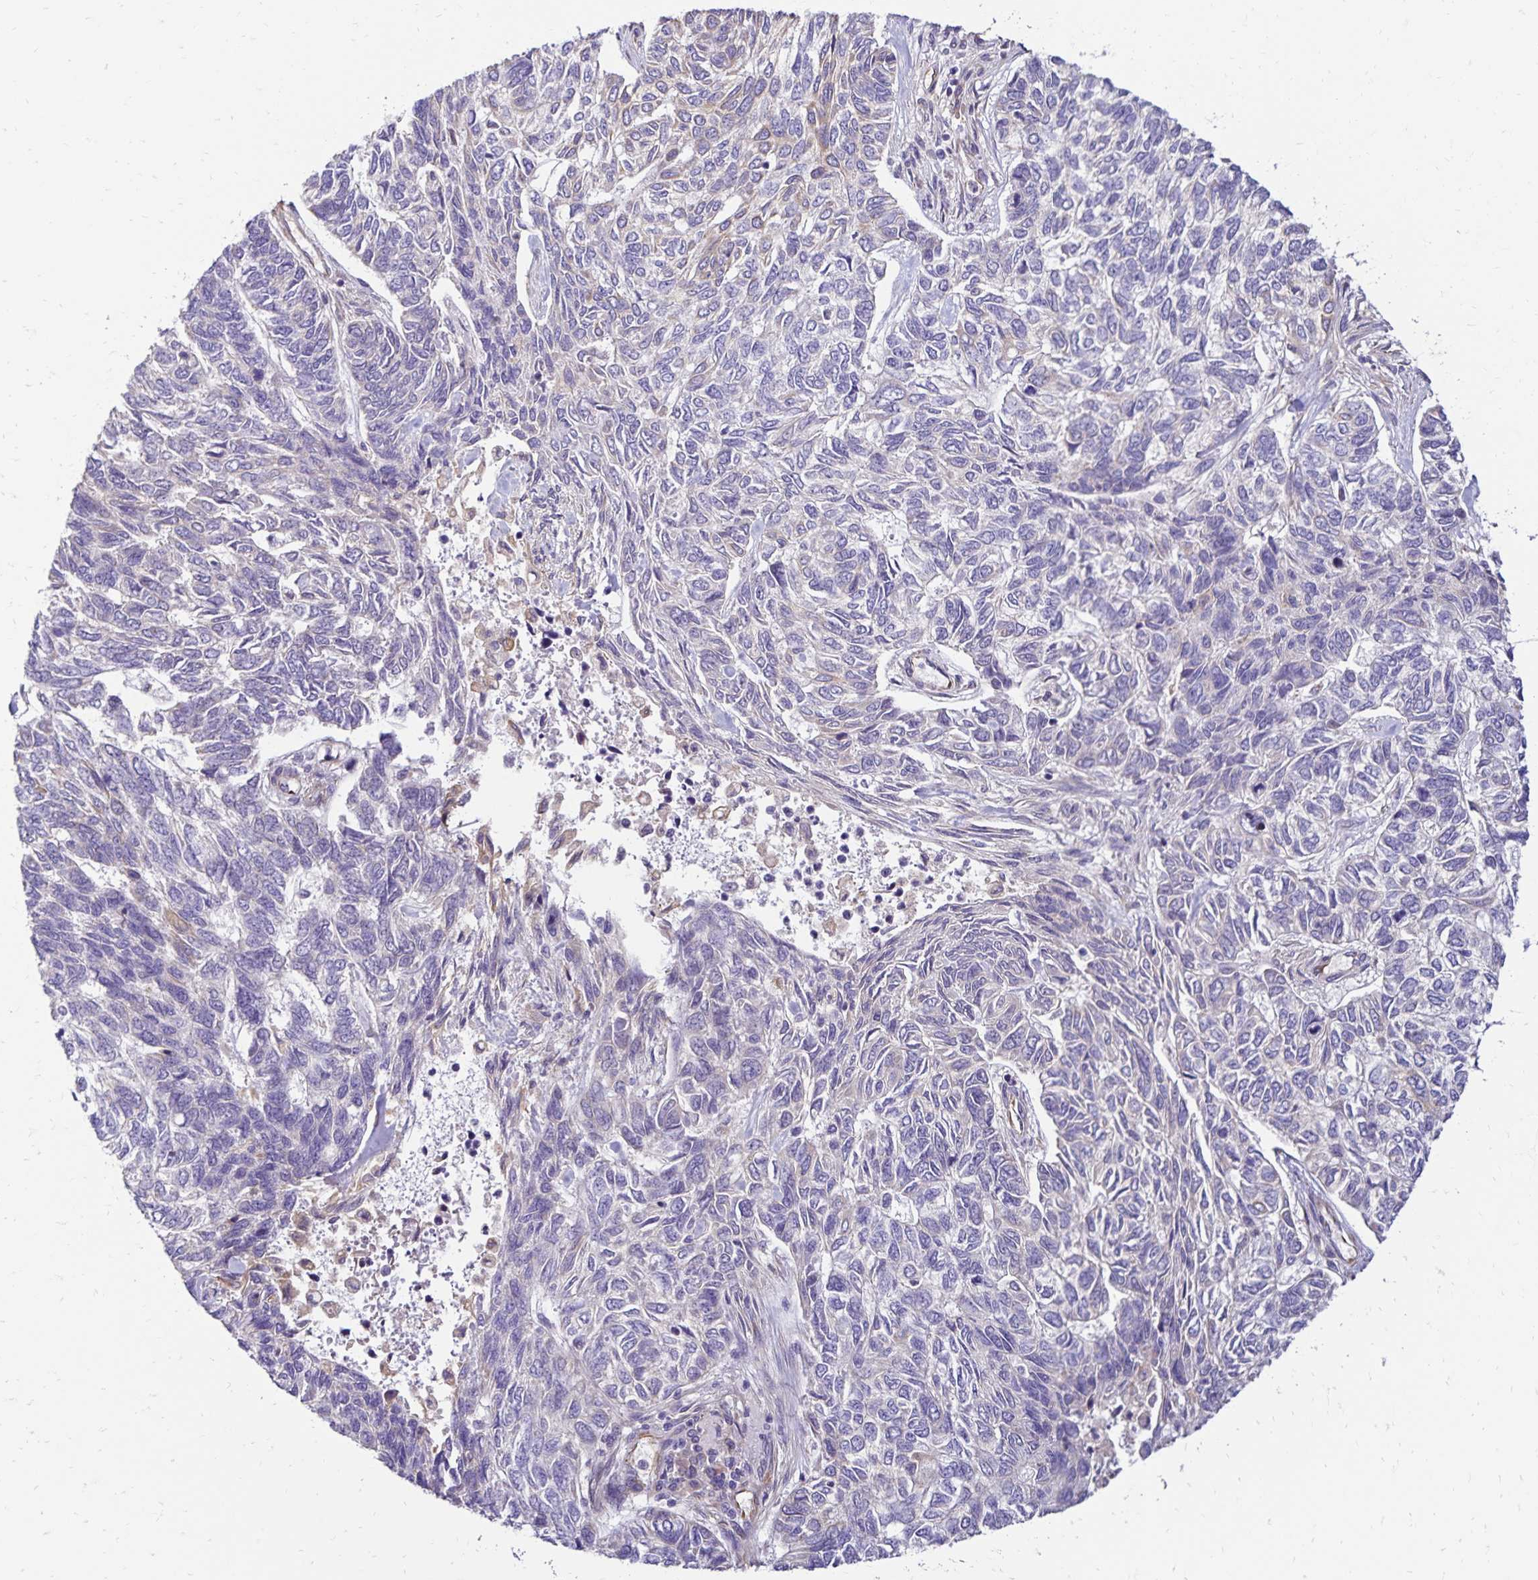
{"staining": {"intensity": "negative", "quantity": "none", "location": "none"}, "tissue": "skin cancer", "cell_type": "Tumor cells", "image_type": "cancer", "snomed": [{"axis": "morphology", "description": "Basal cell carcinoma"}, {"axis": "topography", "description": "Skin"}], "caption": "Skin basal cell carcinoma was stained to show a protein in brown. There is no significant expression in tumor cells.", "gene": "TRPV6", "patient": {"sex": "female", "age": 65}}